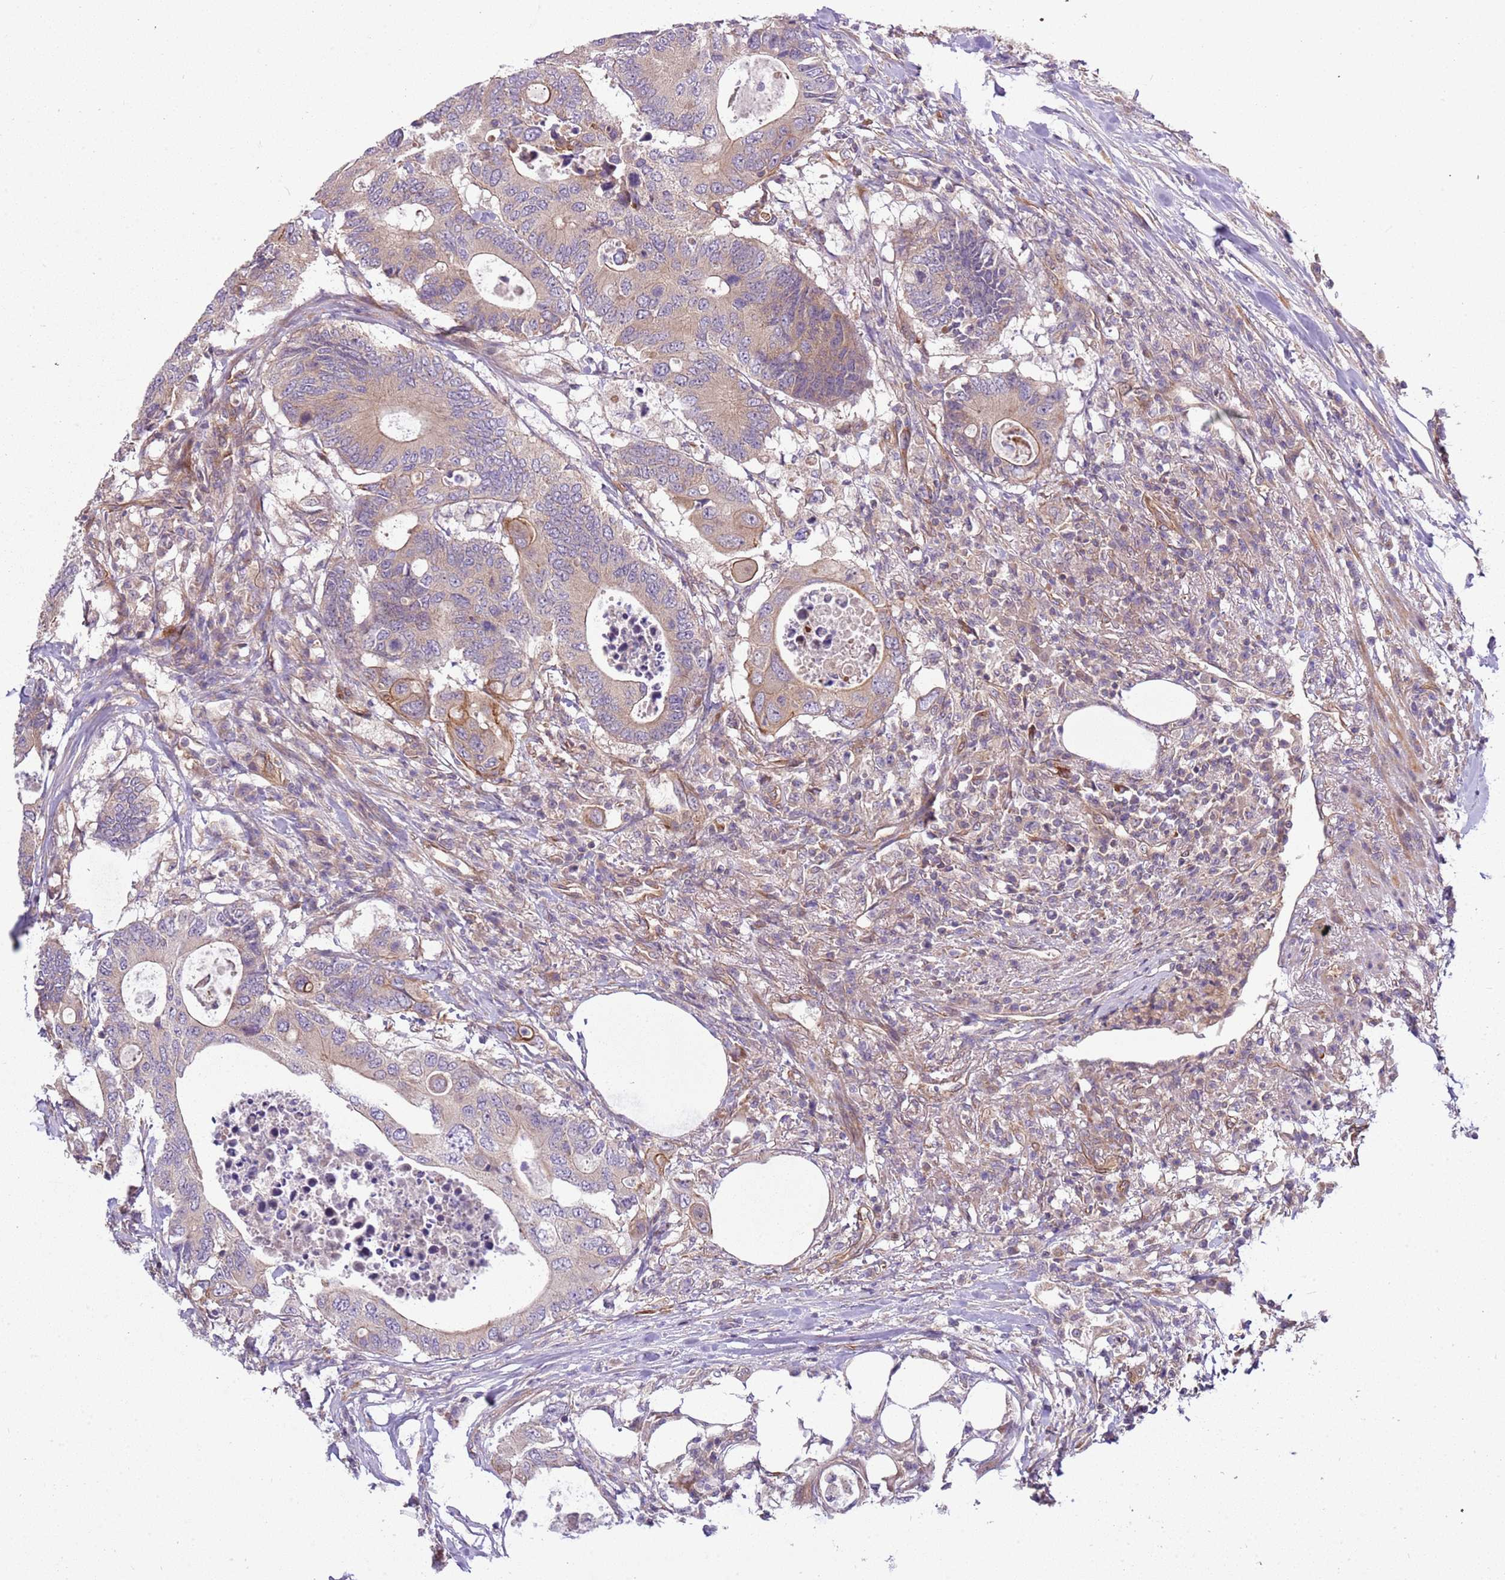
{"staining": {"intensity": "weak", "quantity": "<25%", "location": "cytoplasmic/membranous"}, "tissue": "colorectal cancer", "cell_type": "Tumor cells", "image_type": "cancer", "snomed": [{"axis": "morphology", "description": "Adenocarcinoma, NOS"}, {"axis": "topography", "description": "Colon"}], "caption": "Protein analysis of colorectal adenocarcinoma exhibits no significant expression in tumor cells.", "gene": "GNL1", "patient": {"sex": "male", "age": 71}}